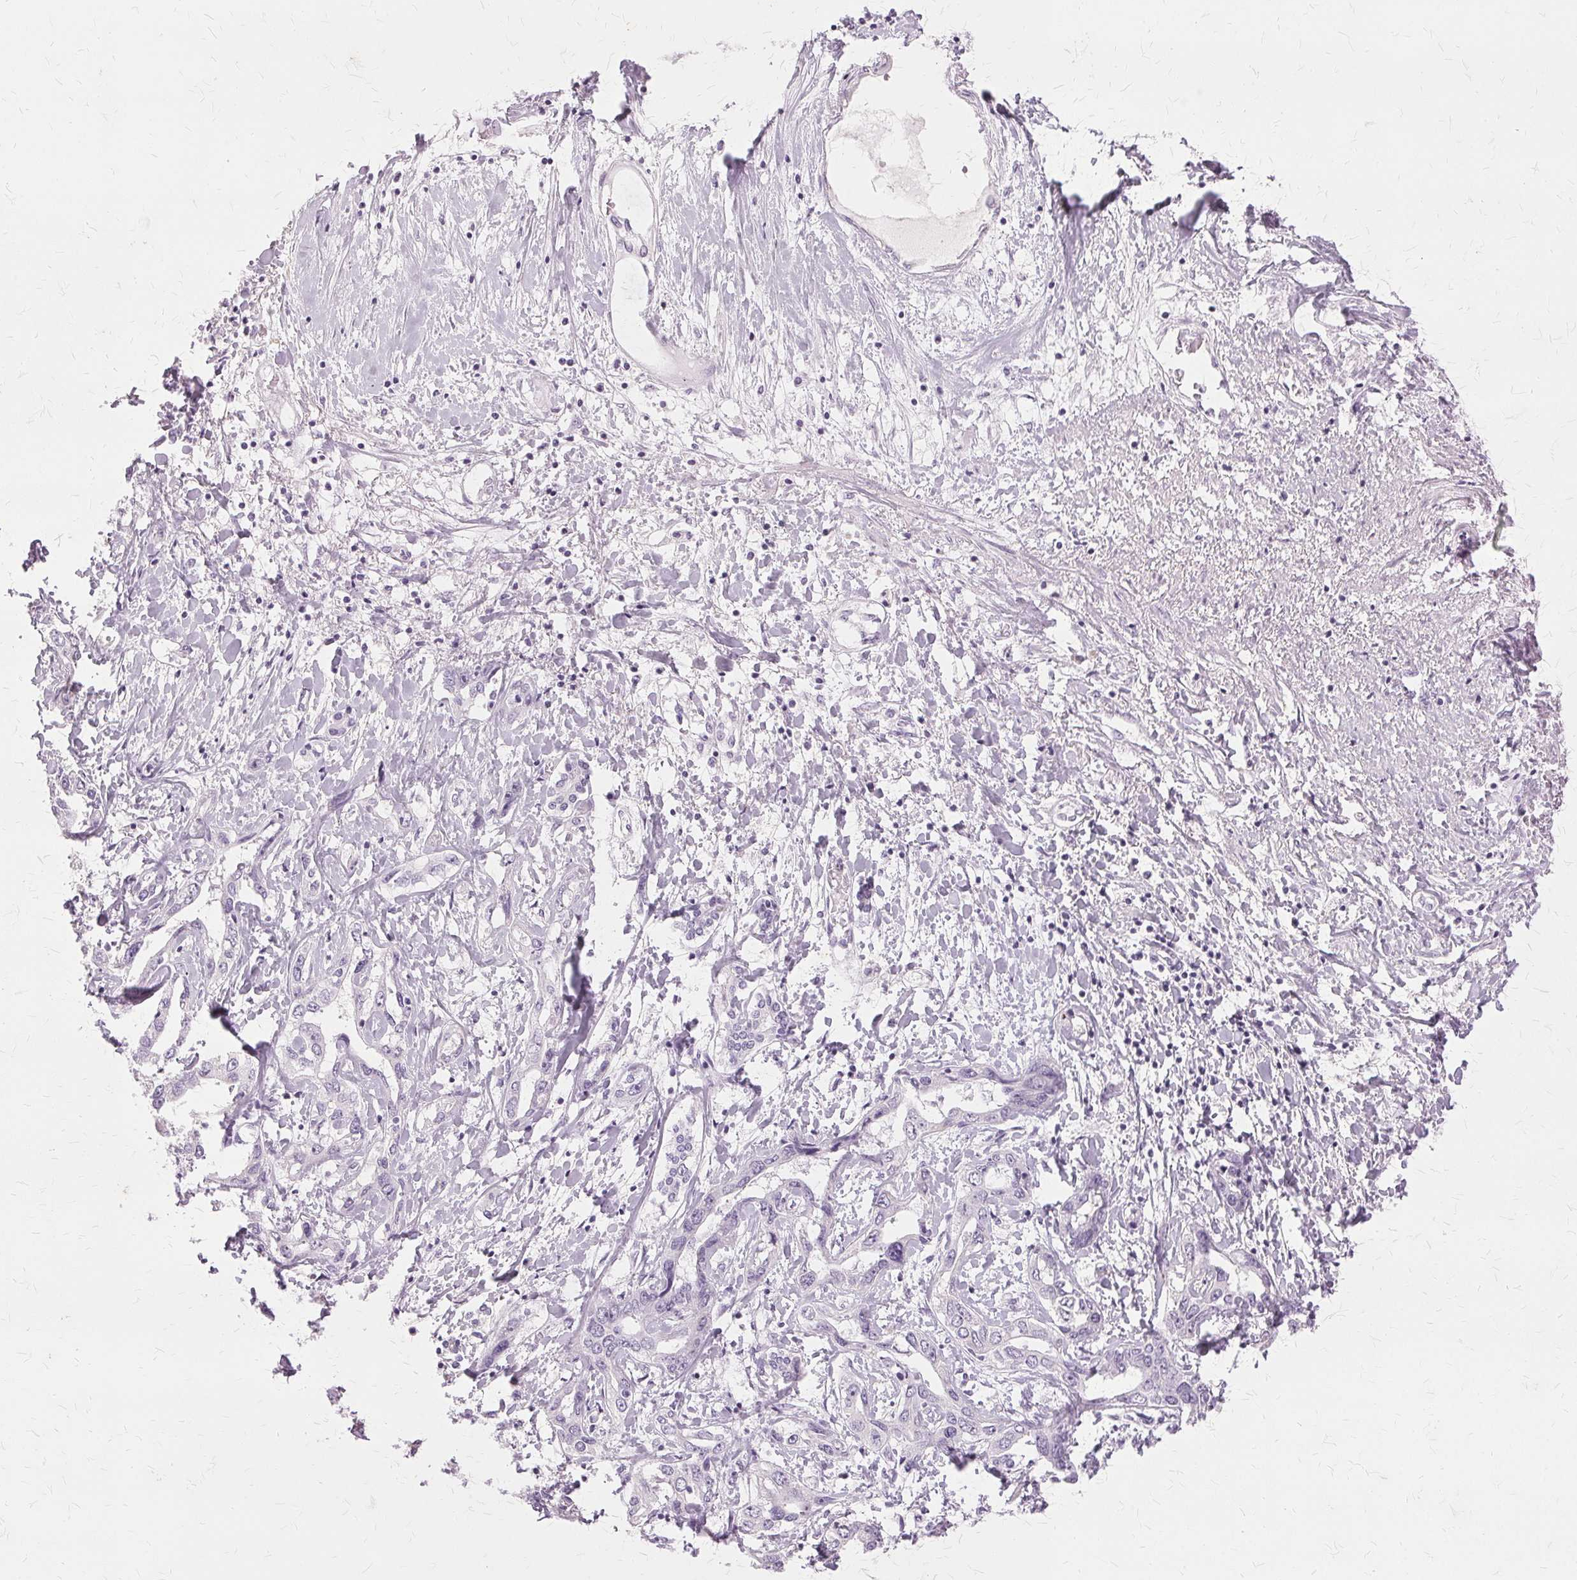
{"staining": {"intensity": "negative", "quantity": "none", "location": "none"}, "tissue": "liver cancer", "cell_type": "Tumor cells", "image_type": "cancer", "snomed": [{"axis": "morphology", "description": "Cholangiocarcinoma"}, {"axis": "topography", "description": "Liver"}], "caption": "Immunohistochemistry (IHC) of liver cholangiocarcinoma demonstrates no expression in tumor cells.", "gene": "SLC45A3", "patient": {"sex": "male", "age": 59}}